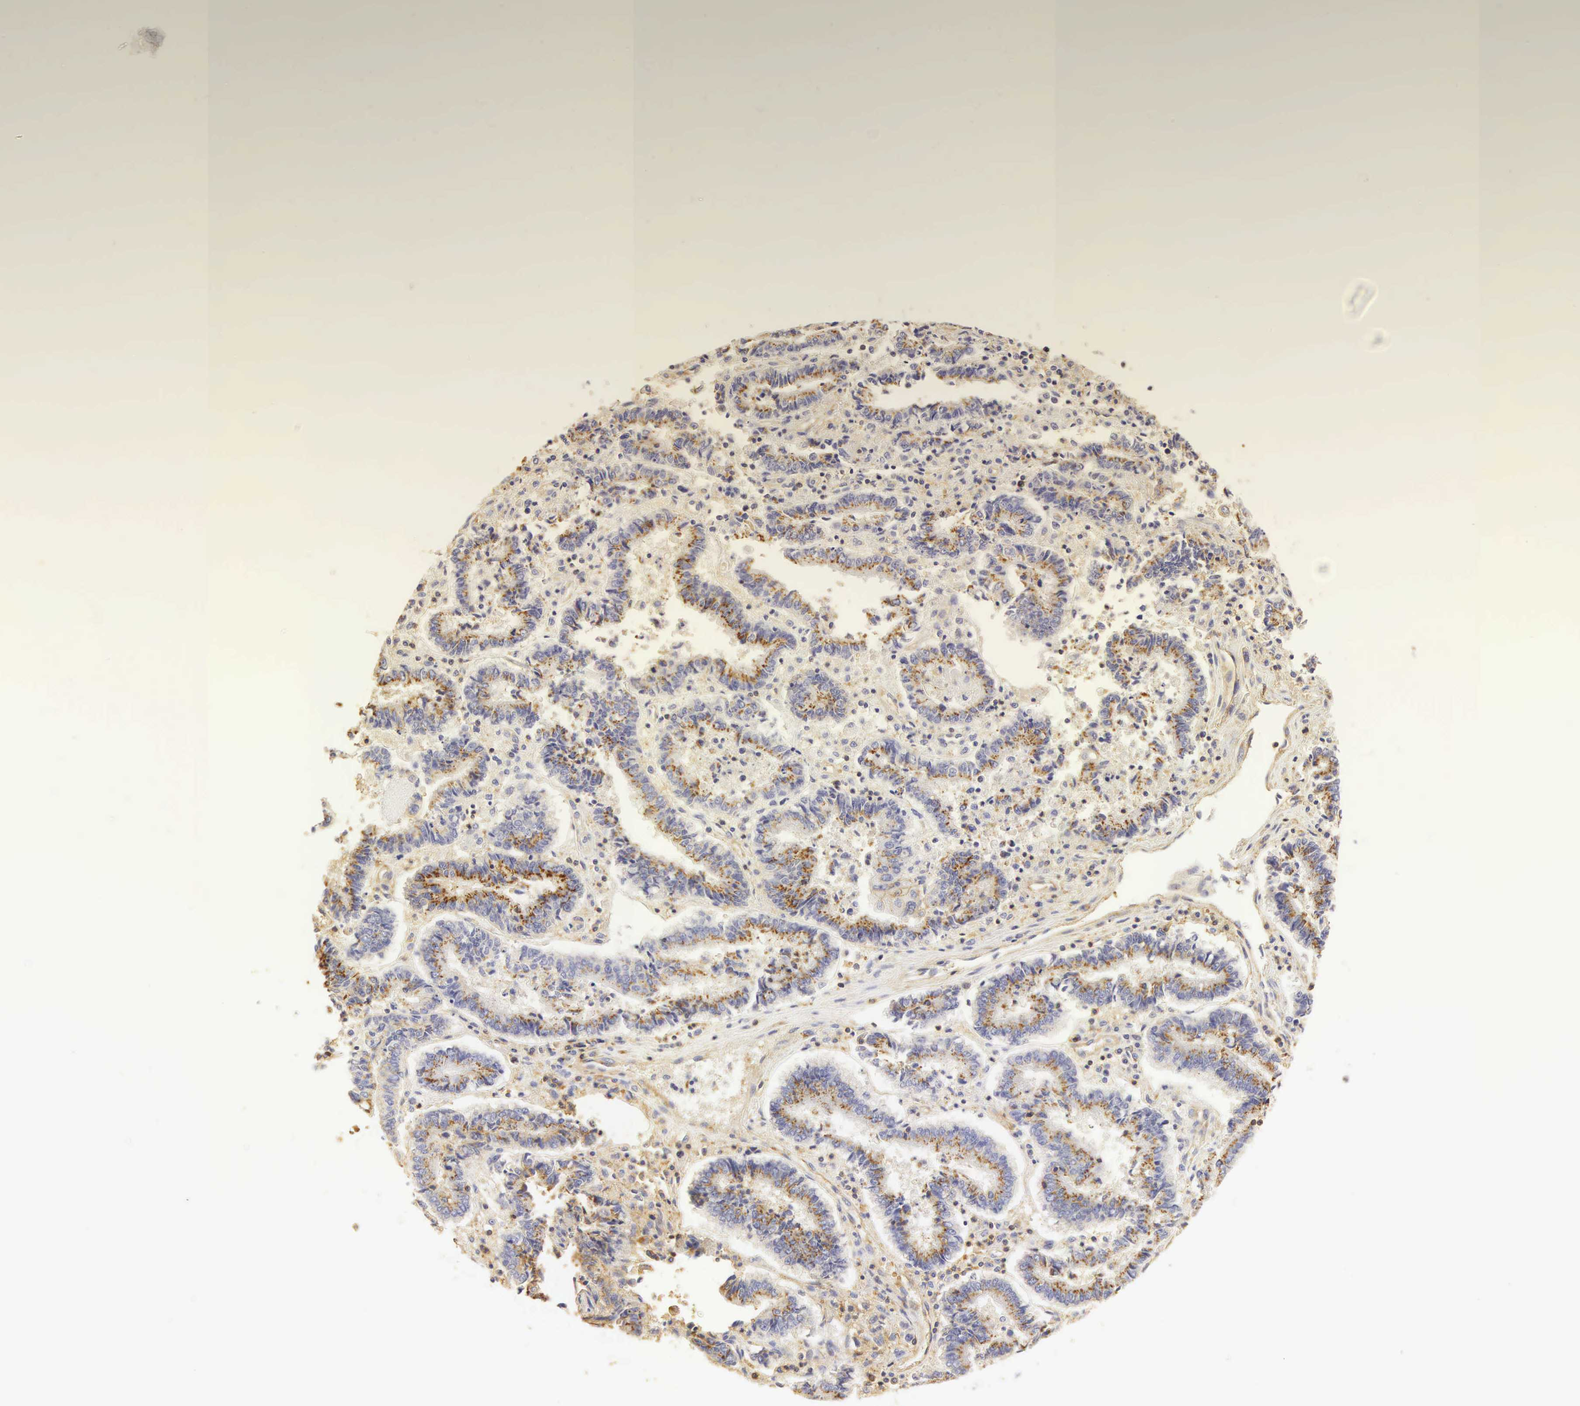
{"staining": {"intensity": "moderate", "quantity": "25%-75%", "location": "cytoplasmic/membranous"}, "tissue": "endometrial cancer", "cell_type": "Tumor cells", "image_type": "cancer", "snomed": [{"axis": "morphology", "description": "Adenocarcinoma, NOS"}, {"axis": "topography", "description": "Endometrium"}], "caption": "Human endometrial cancer stained for a protein (brown) demonstrates moderate cytoplasmic/membranous positive staining in approximately 25%-75% of tumor cells.", "gene": "CD99", "patient": {"sex": "female", "age": 75}}